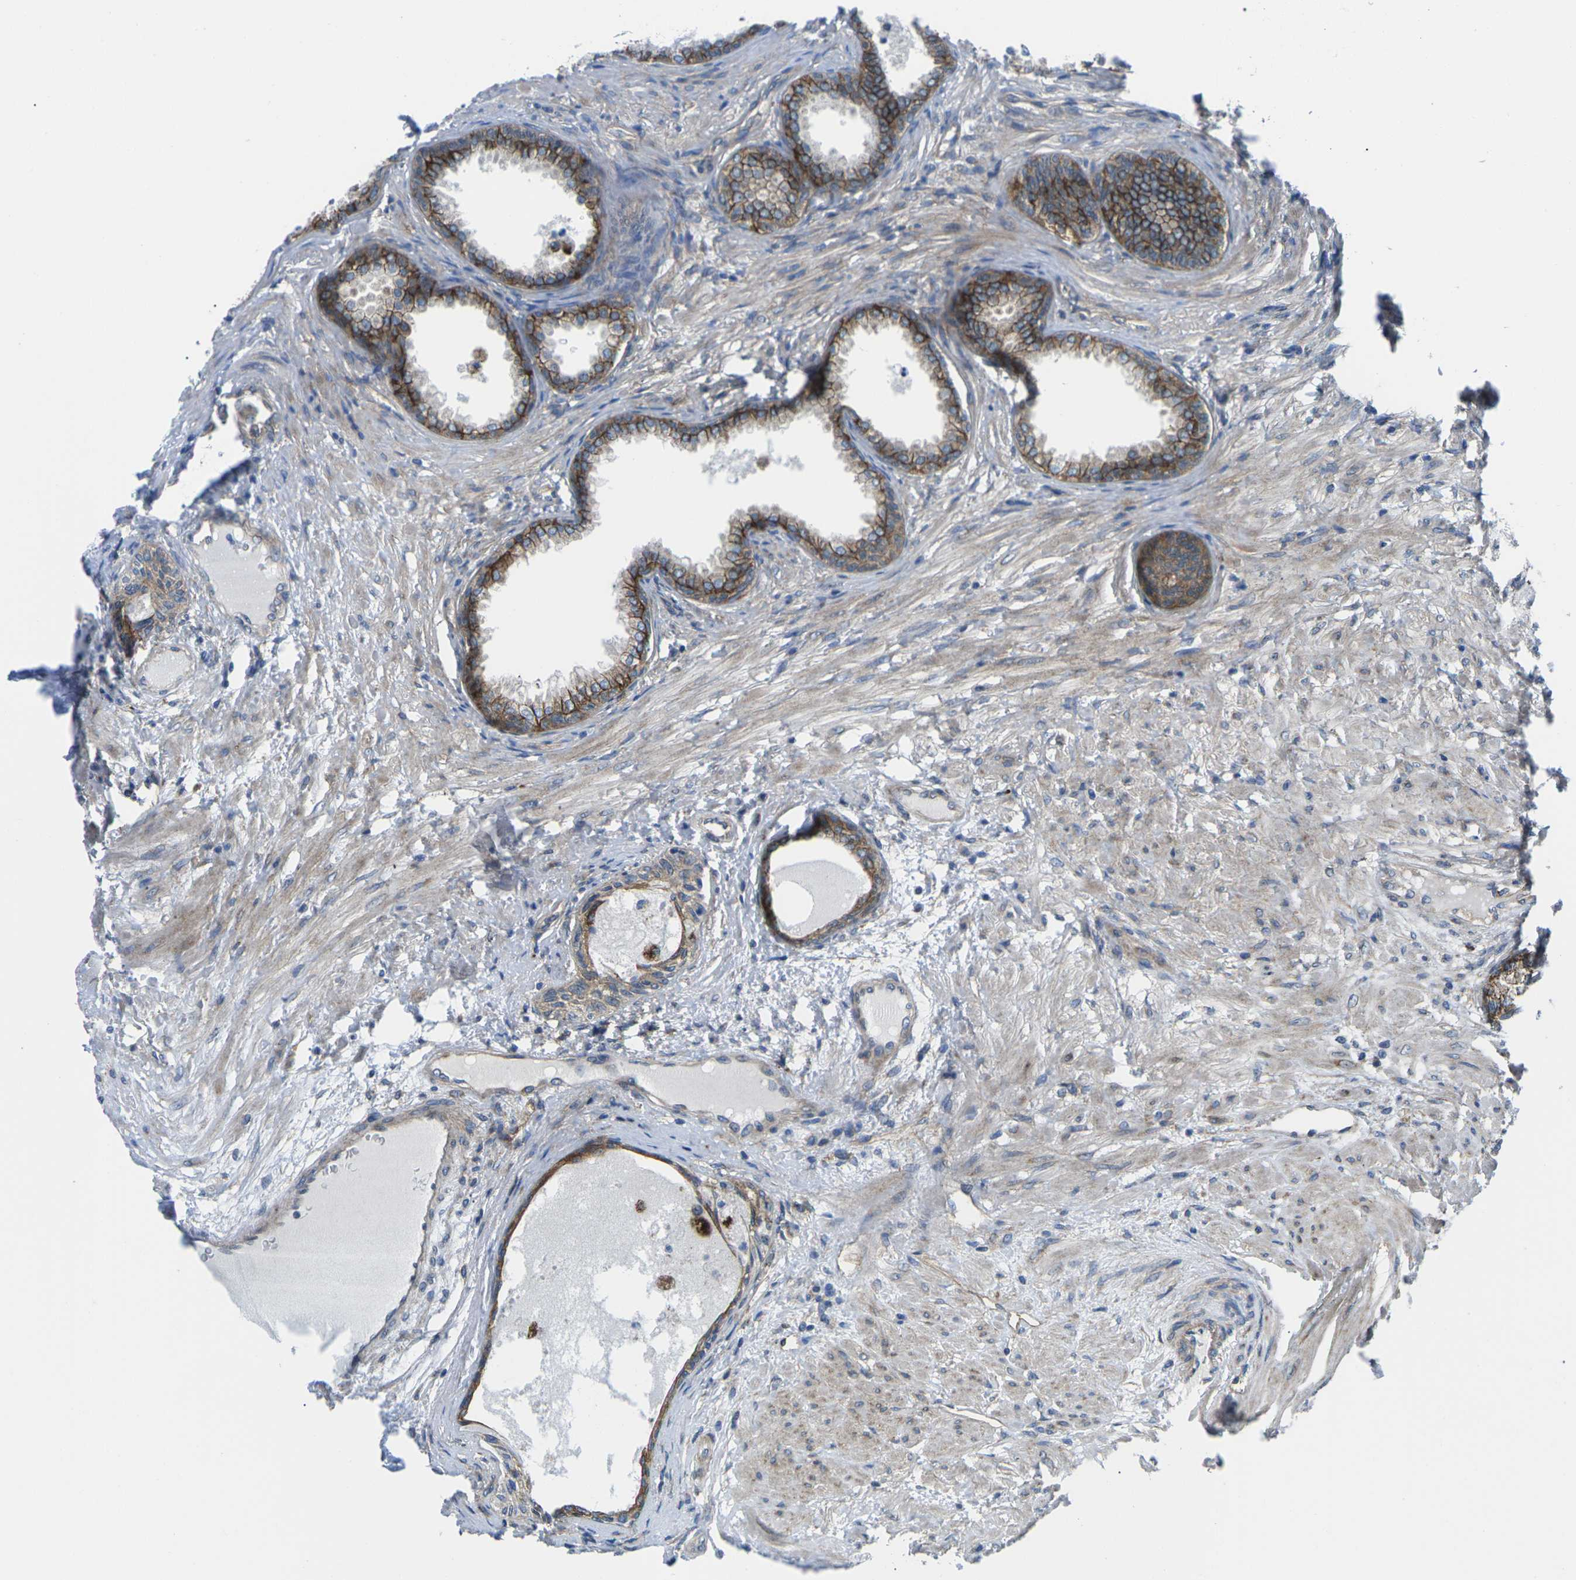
{"staining": {"intensity": "strong", "quantity": ">75%", "location": "cytoplasmic/membranous"}, "tissue": "prostate", "cell_type": "Glandular cells", "image_type": "normal", "snomed": [{"axis": "morphology", "description": "Normal tissue, NOS"}, {"axis": "topography", "description": "Prostate"}], "caption": "DAB (3,3'-diaminobenzidine) immunohistochemical staining of normal human prostate reveals strong cytoplasmic/membranous protein staining in approximately >75% of glandular cells.", "gene": "DLG1", "patient": {"sex": "male", "age": 76}}